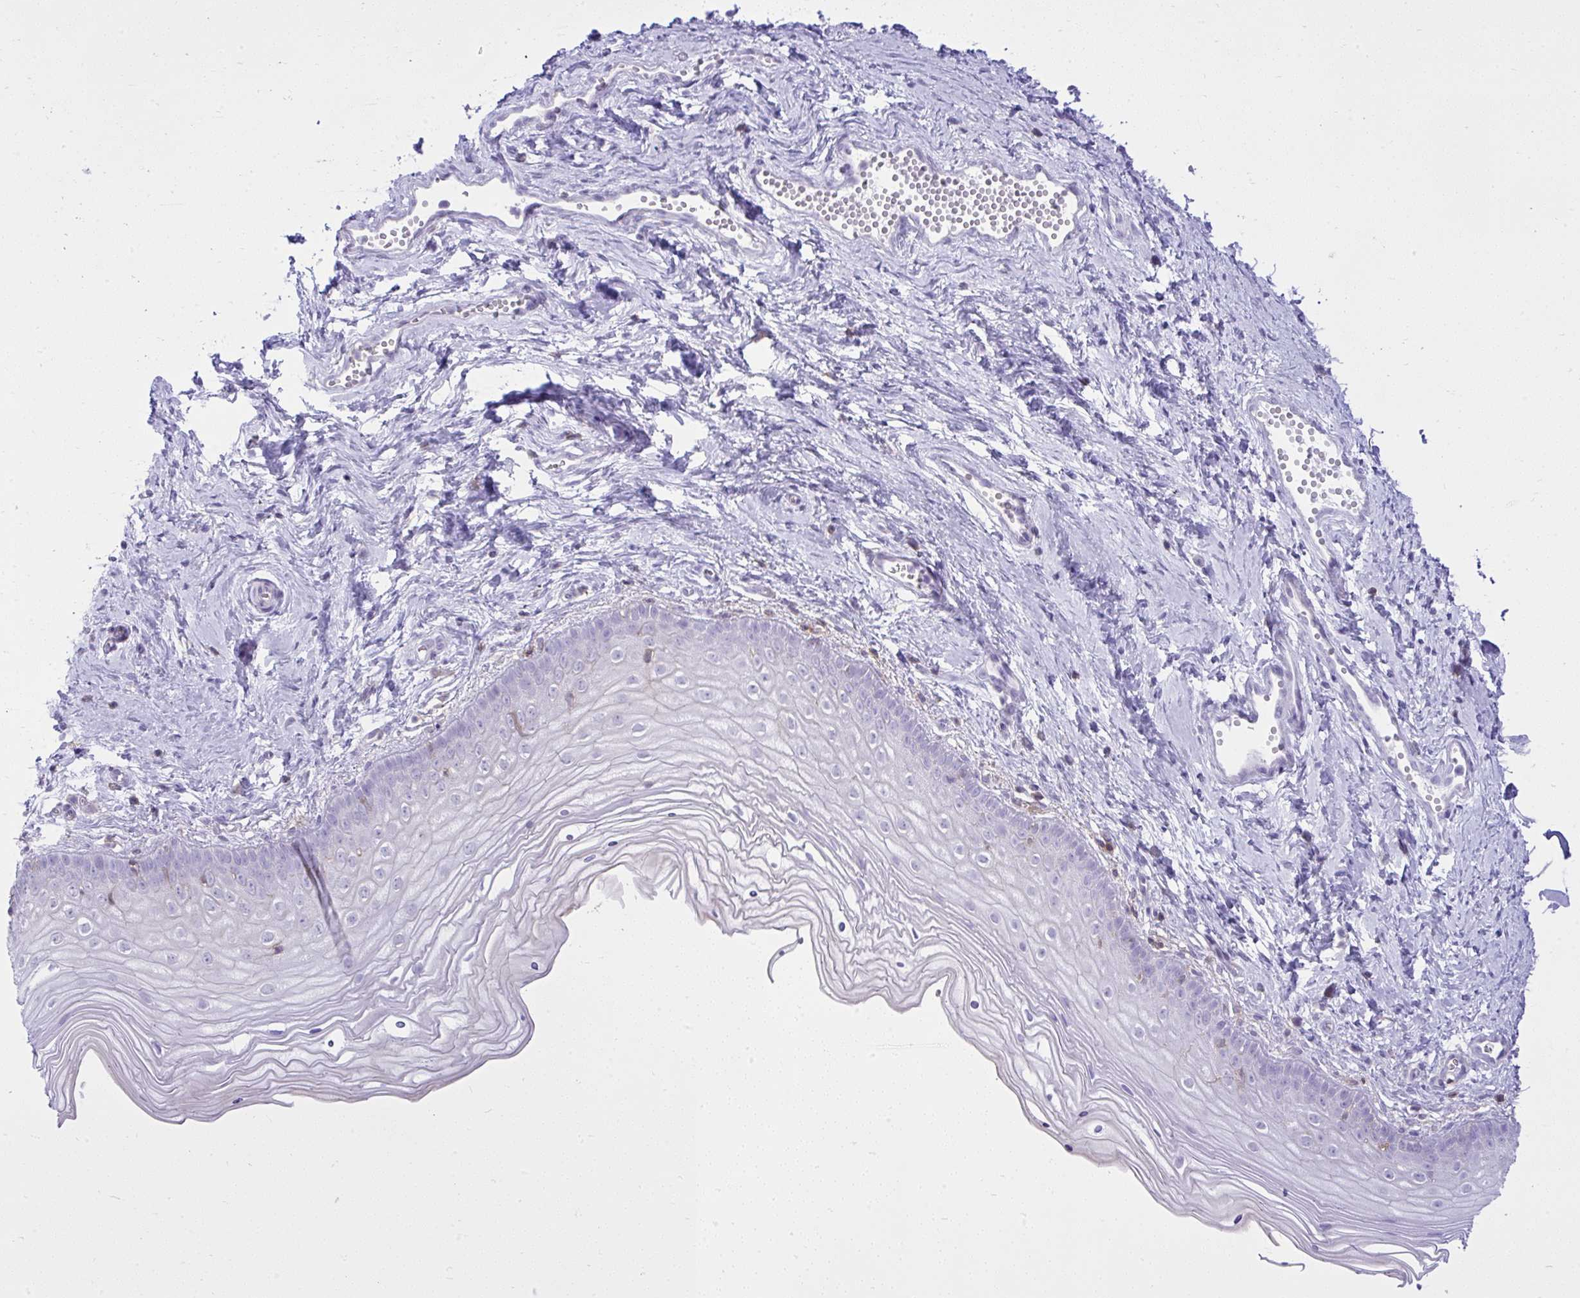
{"staining": {"intensity": "negative", "quantity": "none", "location": "none"}, "tissue": "vagina", "cell_type": "Squamous epithelial cells", "image_type": "normal", "snomed": [{"axis": "morphology", "description": "Normal tissue, NOS"}, {"axis": "topography", "description": "Vagina"}], "caption": "High power microscopy histopathology image of an immunohistochemistry micrograph of benign vagina, revealing no significant staining in squamous epithelial cells. The staining was performed using DAB to visualize the protein expression in brown, while the nuclei were stained in blue with hematoxylin (Magnification: 20x).", "gene": "GPRIN3", "patient": {"sex": "female", "age": 38}}